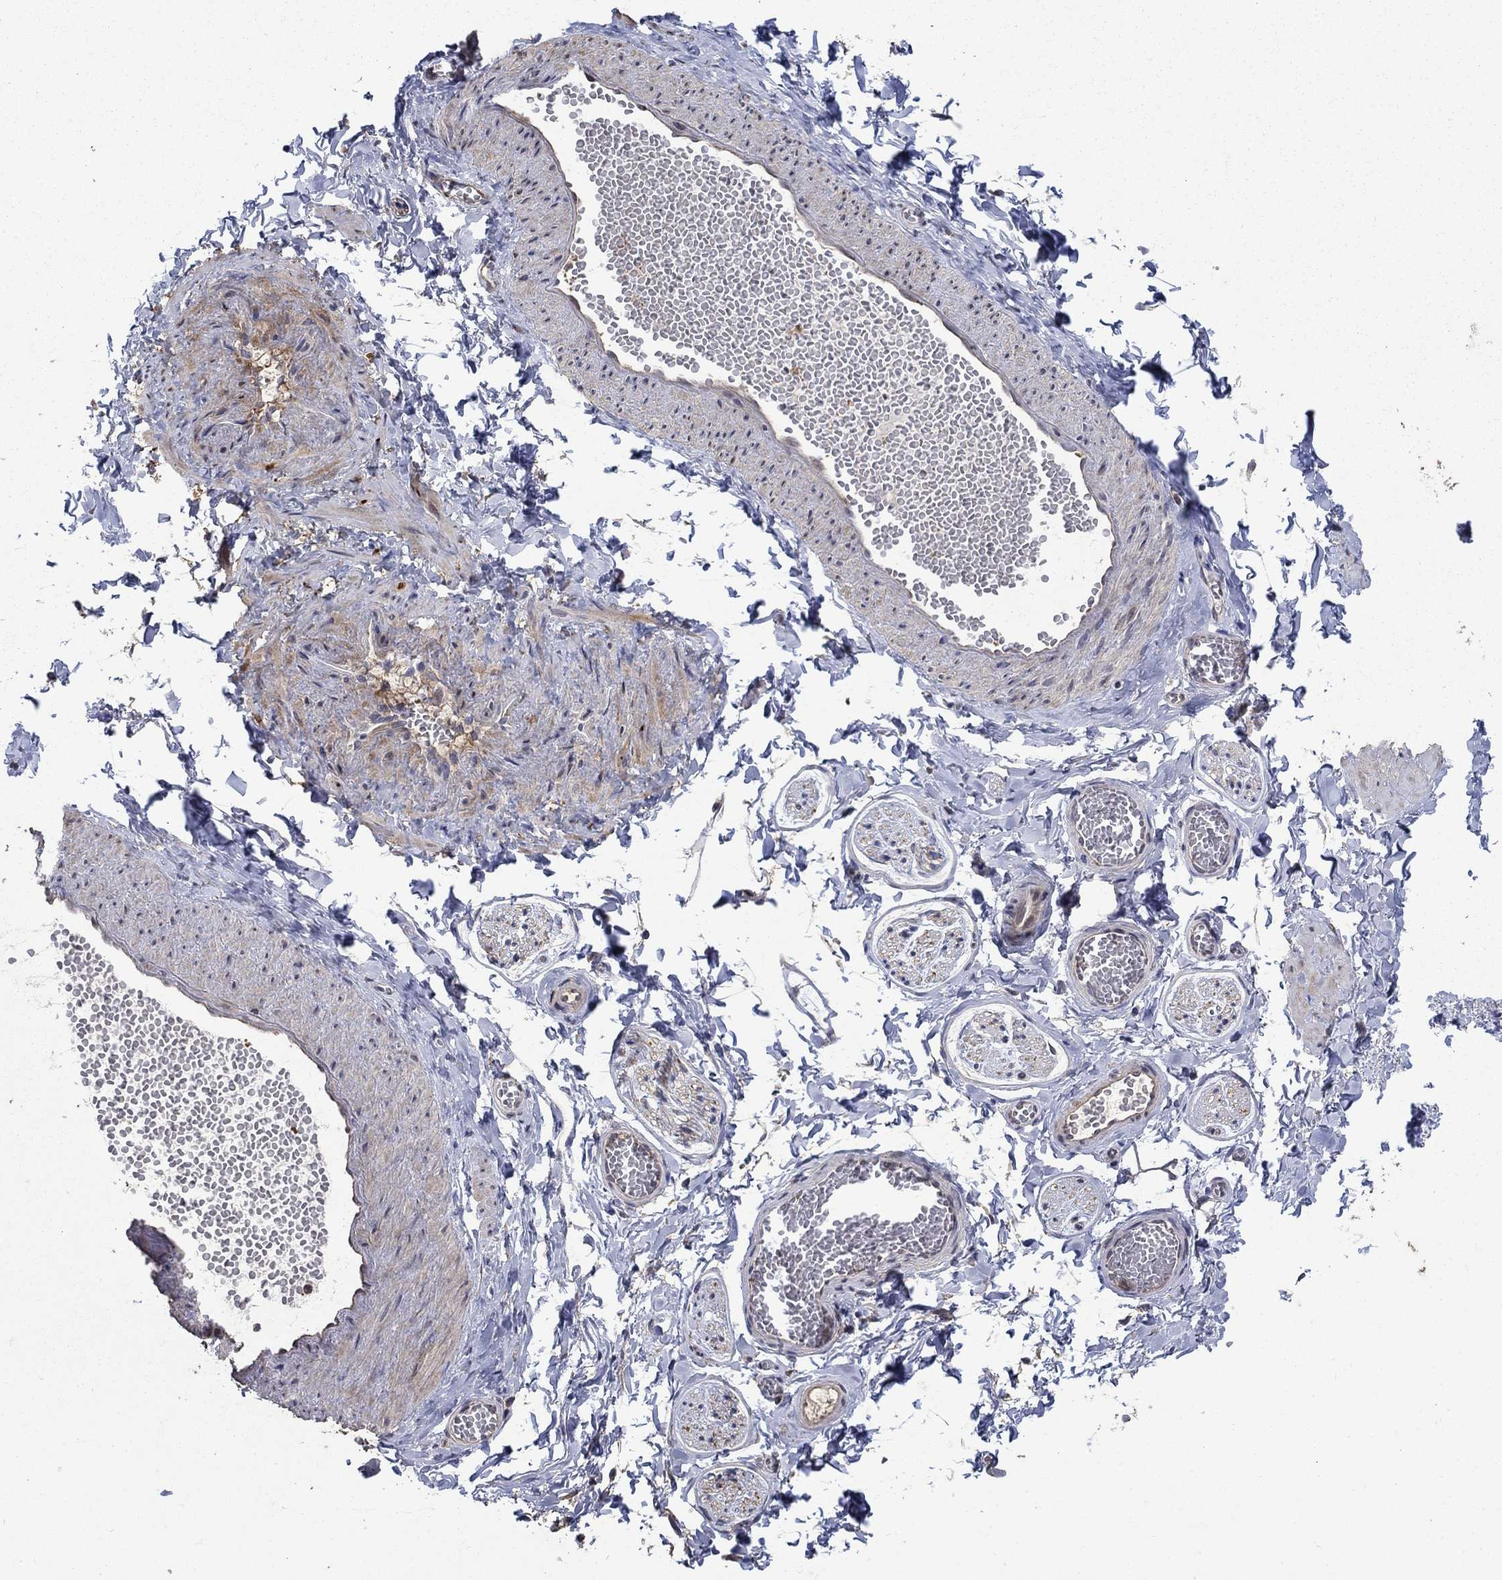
{"staining": {"intensity": "negative", "quantity": "none", "location": "none"}, "tissue": "adipose tissue", "cell_type": "Adipocytes", "image_type": "normal", "snomed": [{"axis": "morphology", "description": "Normal tissue, NOS"}, {"axis": "topography", "description": "Smooth muscle"}, {"axis": "topography", "description": "Peripheral nerve tissue"}], "caption": "Immunohistochemistry histopathology image of unremarkable human adipose tissue stained for a protein (brown), which demonstrates no staining in adipocytes.", "gene": "DVL1", "patient": {"sex": "male", "age": 22}}